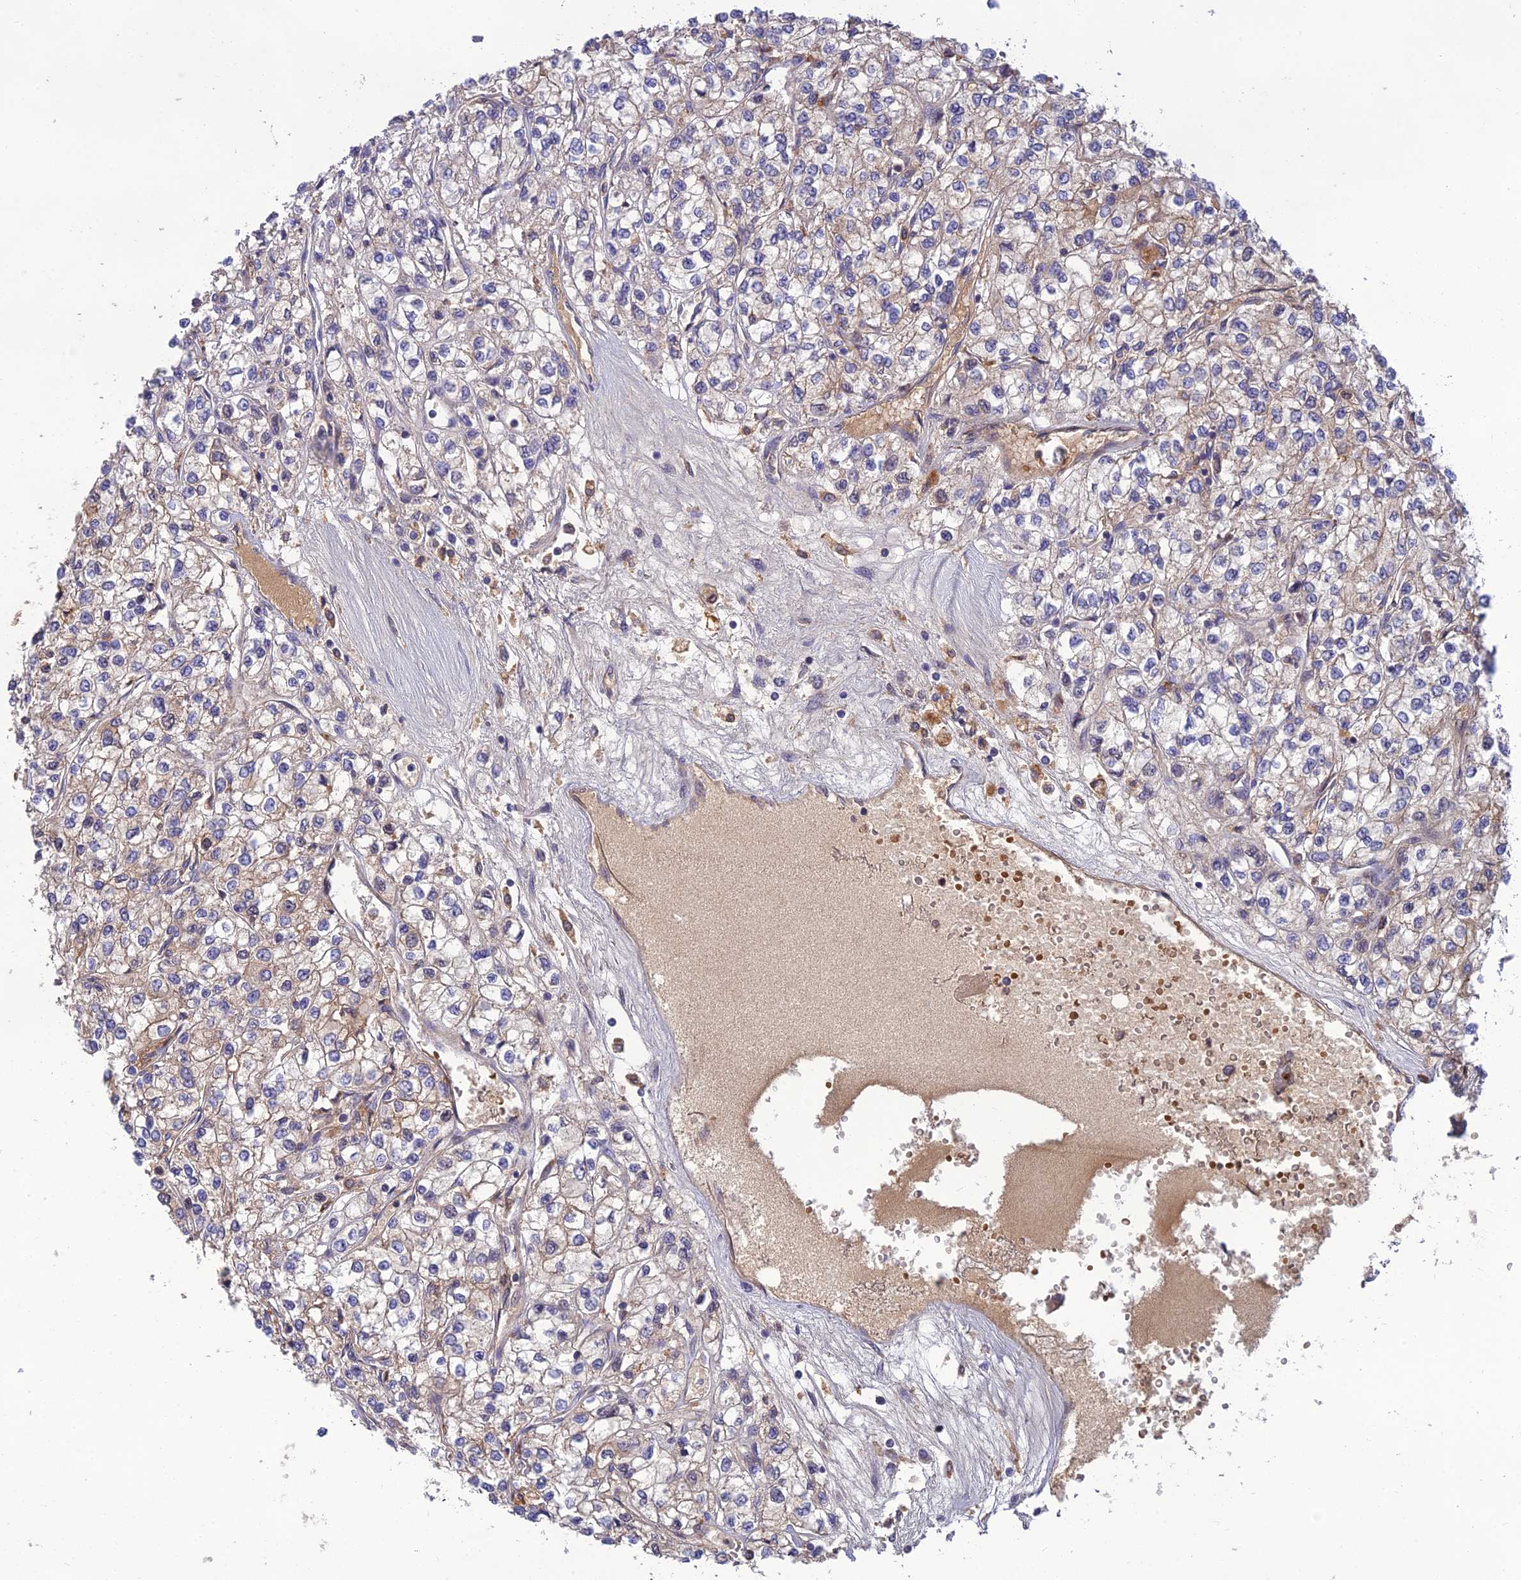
{"staining": {"intensity": "weak", "quantity": "25%-75%", "location": "cytoplasmic/membranous"}, "tissue": "renal cancer", "cell_type": "Tumor cells", "image_type": "cancer", "snomed": [{"axis": "morphology", "description": "Adenocarcinoma, NOS"}, {"axis": "topography", "description": "Kidney"}], "caption": "Protein expression analysis of human adenocarcinoma (renal) reveals weak cytoplasmic/membranous positivity in about 25%-75% of tumor cells.", "gene": "FAM151B", "patient": {"sex": "male", "age": 80}}